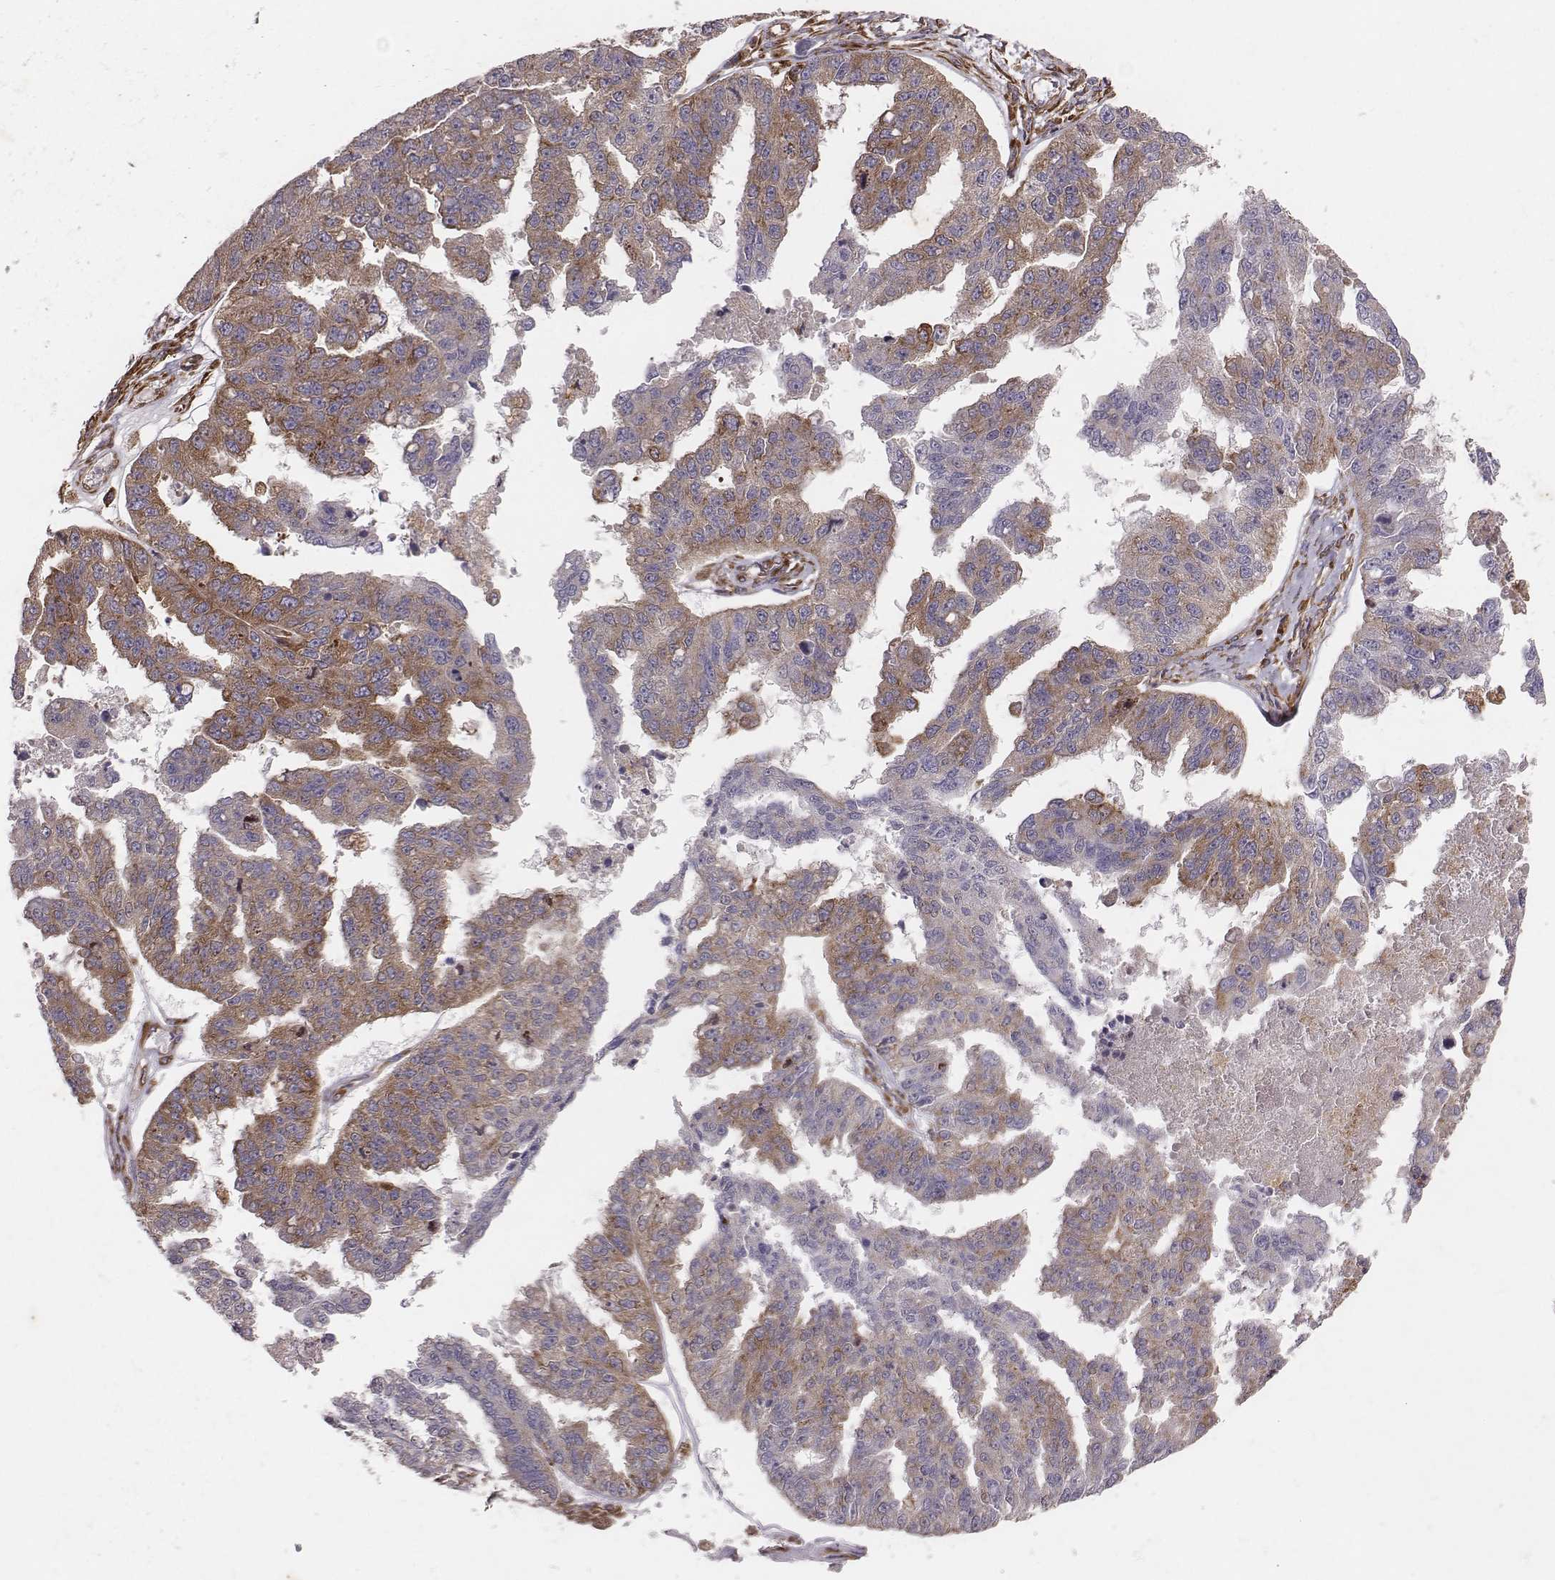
{"staining": {"intensity": "moderate", "quantity": ">75%", "location": "cytoplasmic/membranous"}, "tissue": "ovarian cancer", "cell_type": "Tumor cells", "image_type": "cancer", "snomed": [{"axis": "morphology", "description": "Cystadenocarcinoma, serous, NOS"}, {"axis": "topography", "description": "Ovary"}], "caption": "Immunohistochemistry (DAB (3,3'-diaminobenzidine)) staining of human ovarian serous cystadenocarcinoma demonstrates moderate cytoplasmic/membranous protein staining in about >75% of tumor cells.", "gene": "TXLNA", "patient": {"sex": "female", "age": 58}}